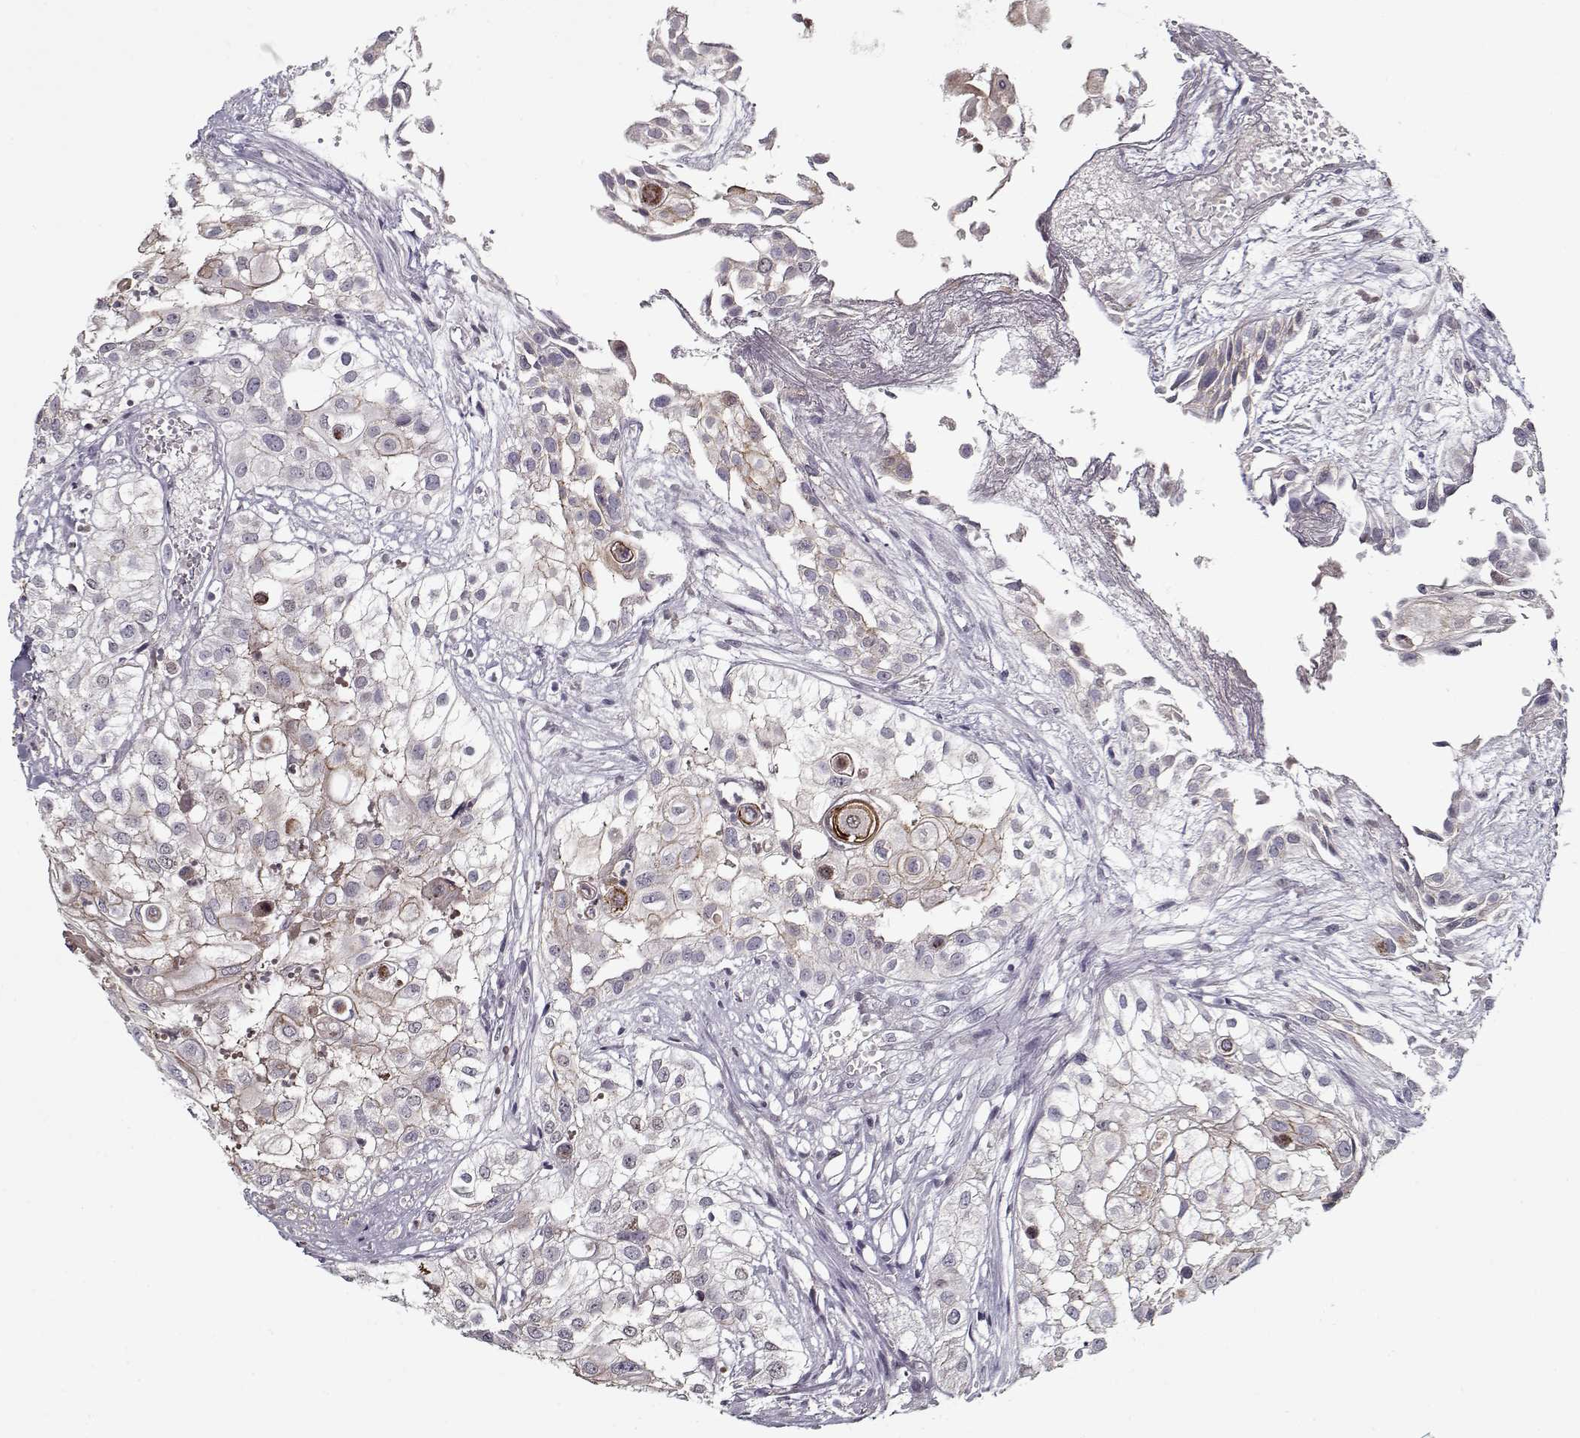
{"staining": {"intensity": "weak", "quantity": "<25%", "location": "cytoplasmic/membranous"}, "tissue": "urothelial cancer", "cell_type": "Tumor cells", "image_type": "cancer", "snomed": [{"axis": "morphology", "description": "Urothelial carcinoma, High grade"}, {"axis": "topography", "description": "Urinary bladder"}], "caption": "The histopathology image shows no significant expression in tumor cells of urothelial cancer.", "gene": "AFM", "patient": {"sex": "female", "age": 79}}